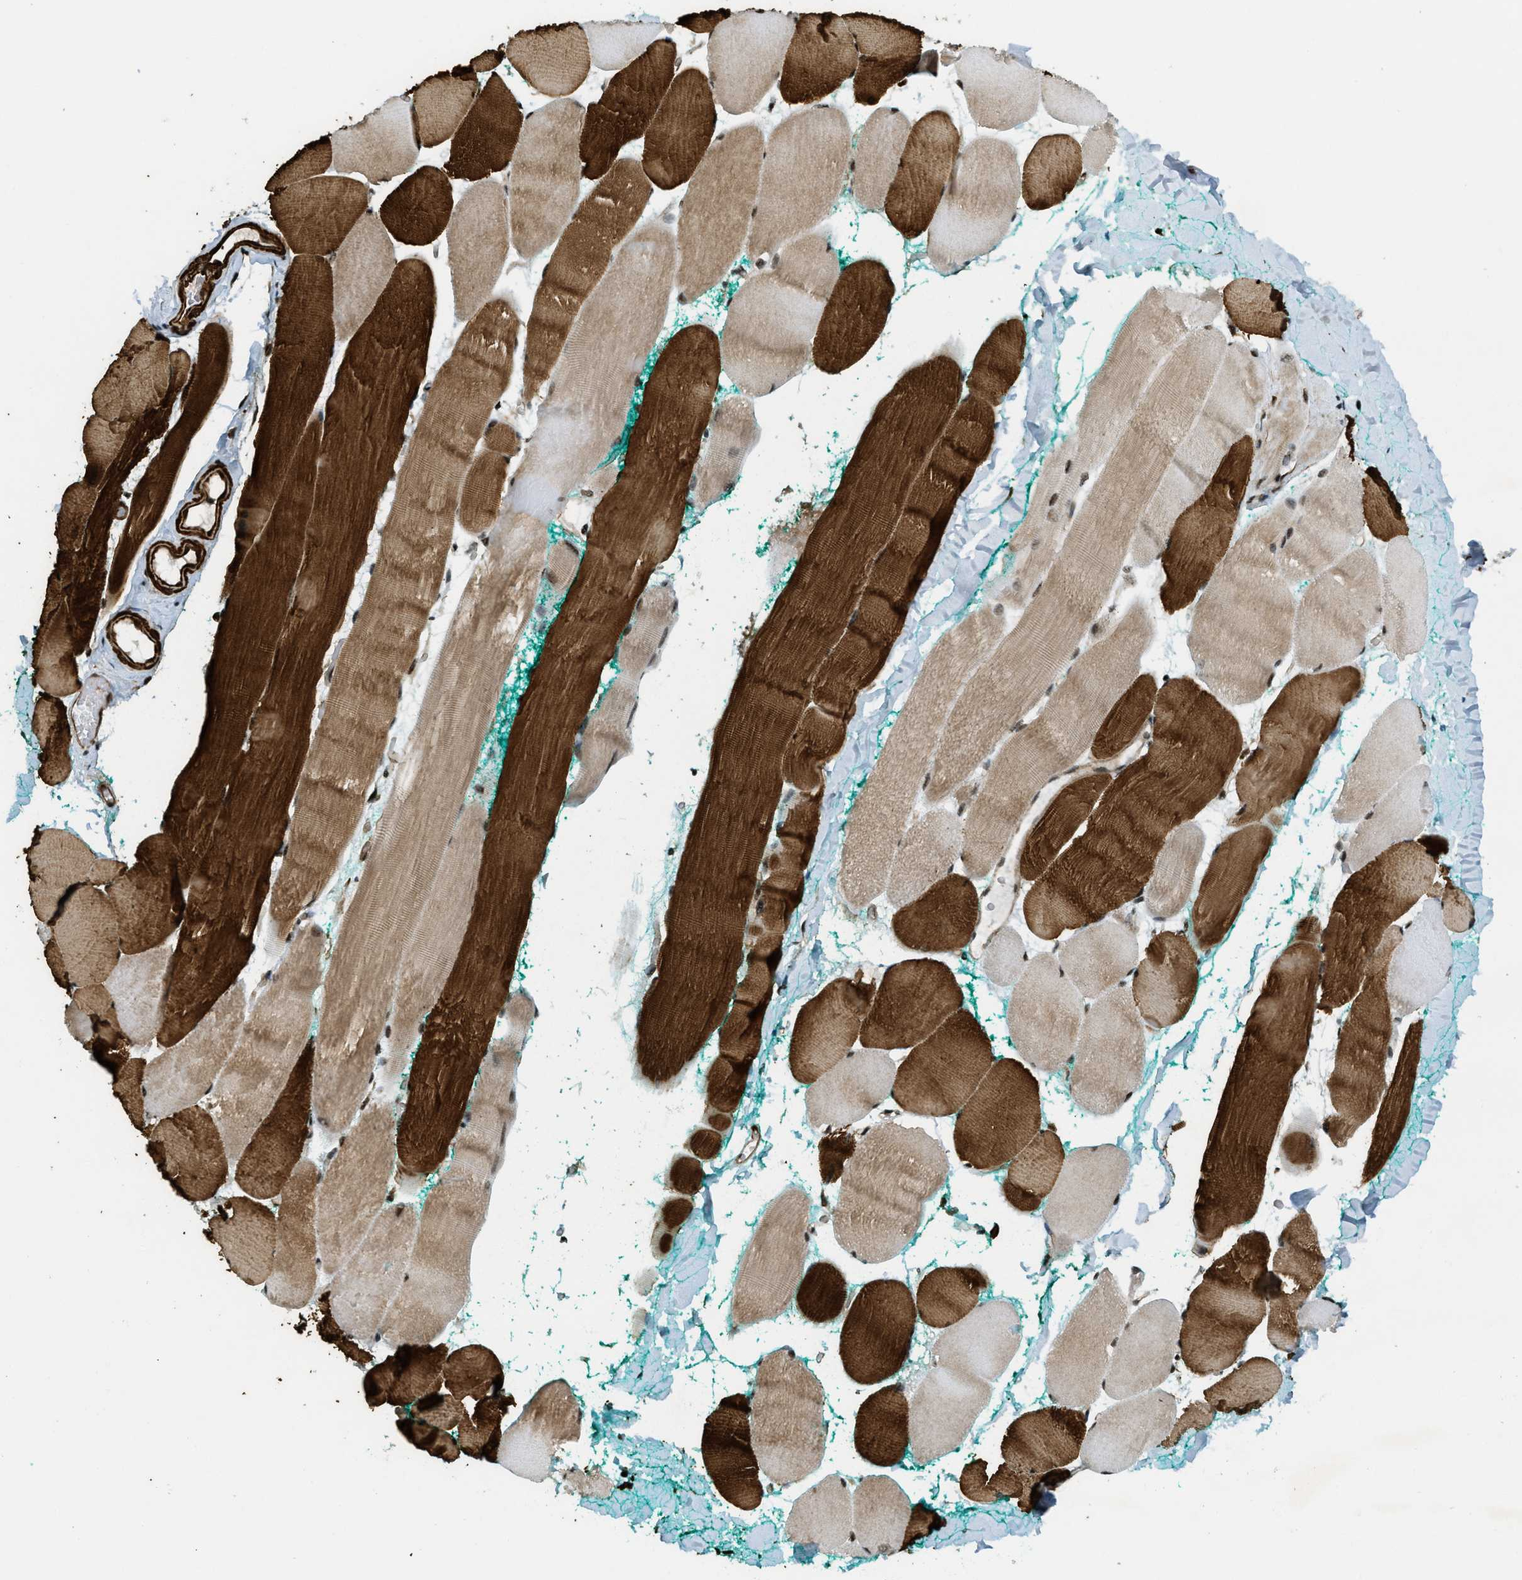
{"staining": {"intensity": "strong", "quantity": ">75%", "location": "cytoplasmic/membranous,nuclear"}, "tissue": "skeletal muscle", "cell_type": "Myocytes", "image_type": "normal", "snomed": [{"axis": "morphology", "description": "Normal tissue, NOS"}, {"axis": "morphology", "description": "Squamous cell carcinoma, NOS"}, {"axis": "topography", "description": "Skeletal muscle"}], "caption": "Skeletal muscle stained with DAB (3,3'-diaminobenzidine) immunohistochemistry (IHC) shows high levels of strong cytoplasmic/membranous,nuclear staining in about >75% of myocytes.", "gene": "CFAP36", "patient": {"sex": "male", "age": 51}}